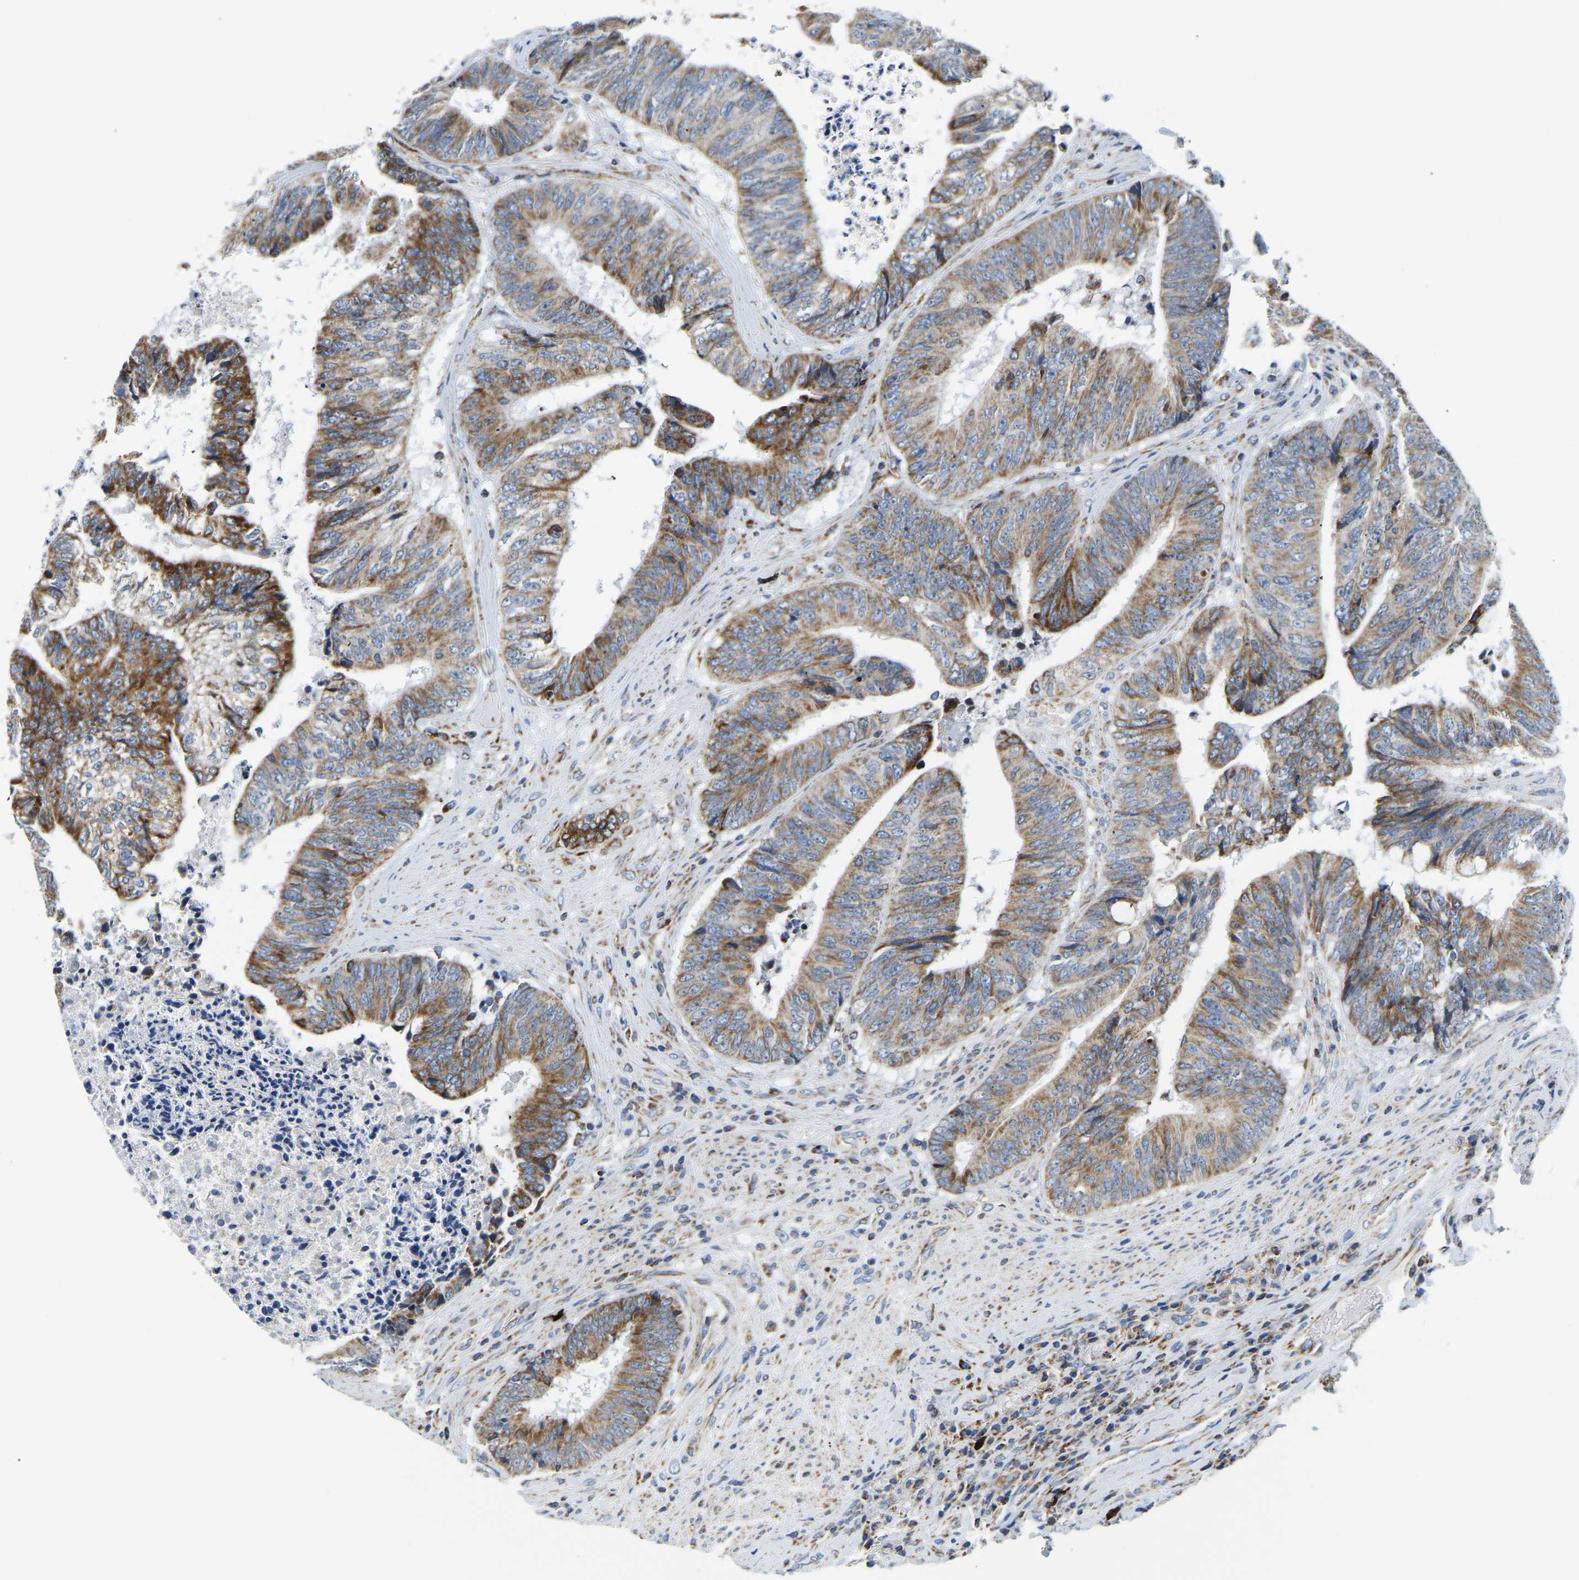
{"staining": {"intensity": "moderate", "quantity": ">75%", "location": "cytoplasmic/membranous"}, "tissue": "colorectal cancer", "cell_type": "Tumor cells", "image_type": "cancer", "snomed": [{"axis": "morphology", "description": "Adenocarcinoma, NOS"}, {"axis": "topography", "description": "Rectum"}], "caption": "This photomicrograph exhibits colorectal cancer (adenocarcinoma) stained with IHC to label a protein in brown. The cytoplasmic/membranous of tumor cells show moderate positivity for the protein. Nuclei are counter-stained blue.", "gene": "SFXN1", "patient": {"sex": "male", "age": 72}}